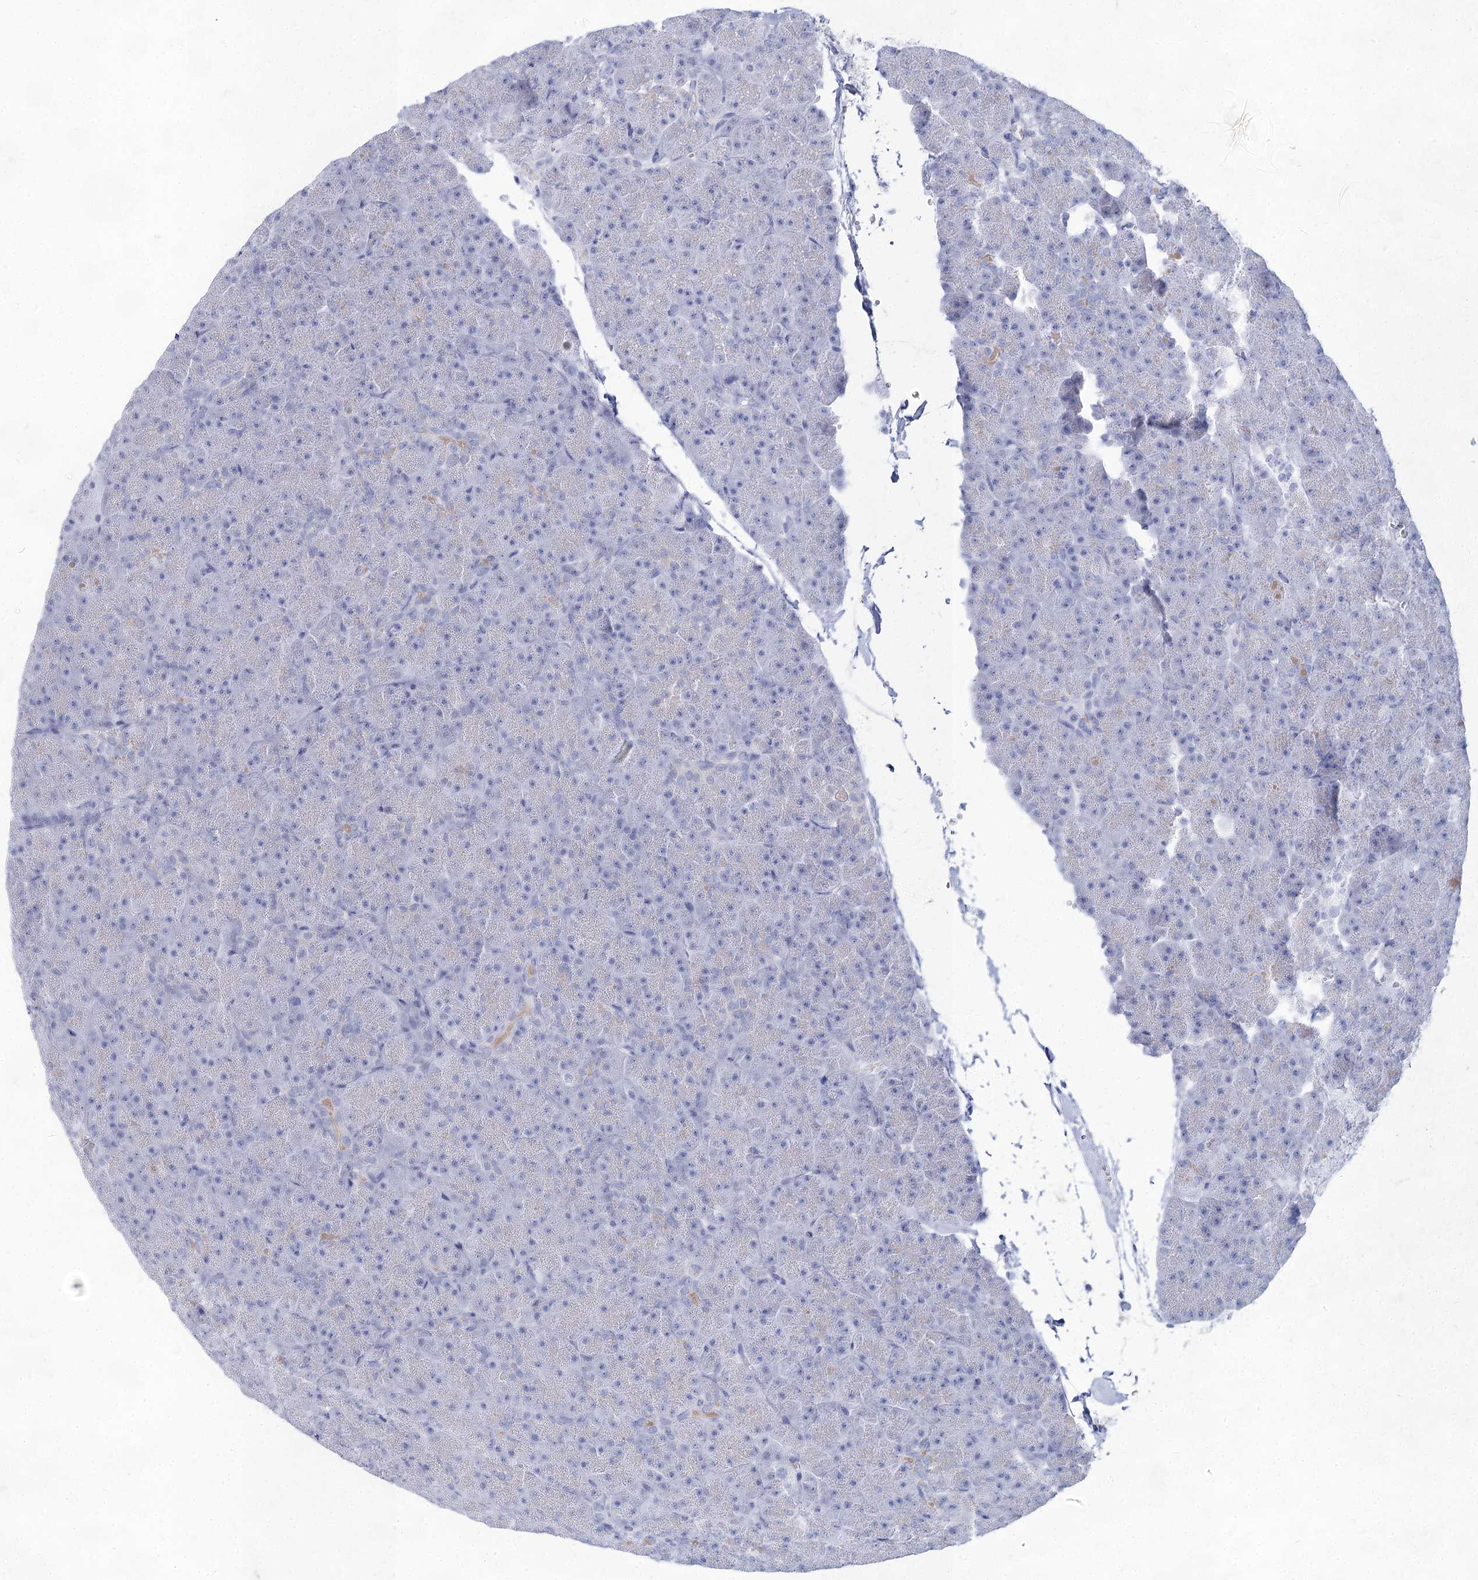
{"staining": {"intensity": "negative", "quantity": "none", "location": "none"}, "tissue": "pancreas", "cell_type": "Exocrine glandular cells", "image_type": "normal", "snomed": [{"axis": "morphology", "description": "Normal tissue, NOS"}, {"axis": "topography", "description": "Pancreas"}], "caption": "Protein analysis of unremarkable pancreas exhibits no significant staining in exocrine glandular cells. (DAB immunohistochemistry, high magnification).", "gene": "ACRV1", "patient": {"sex": "male", "age": 36}}